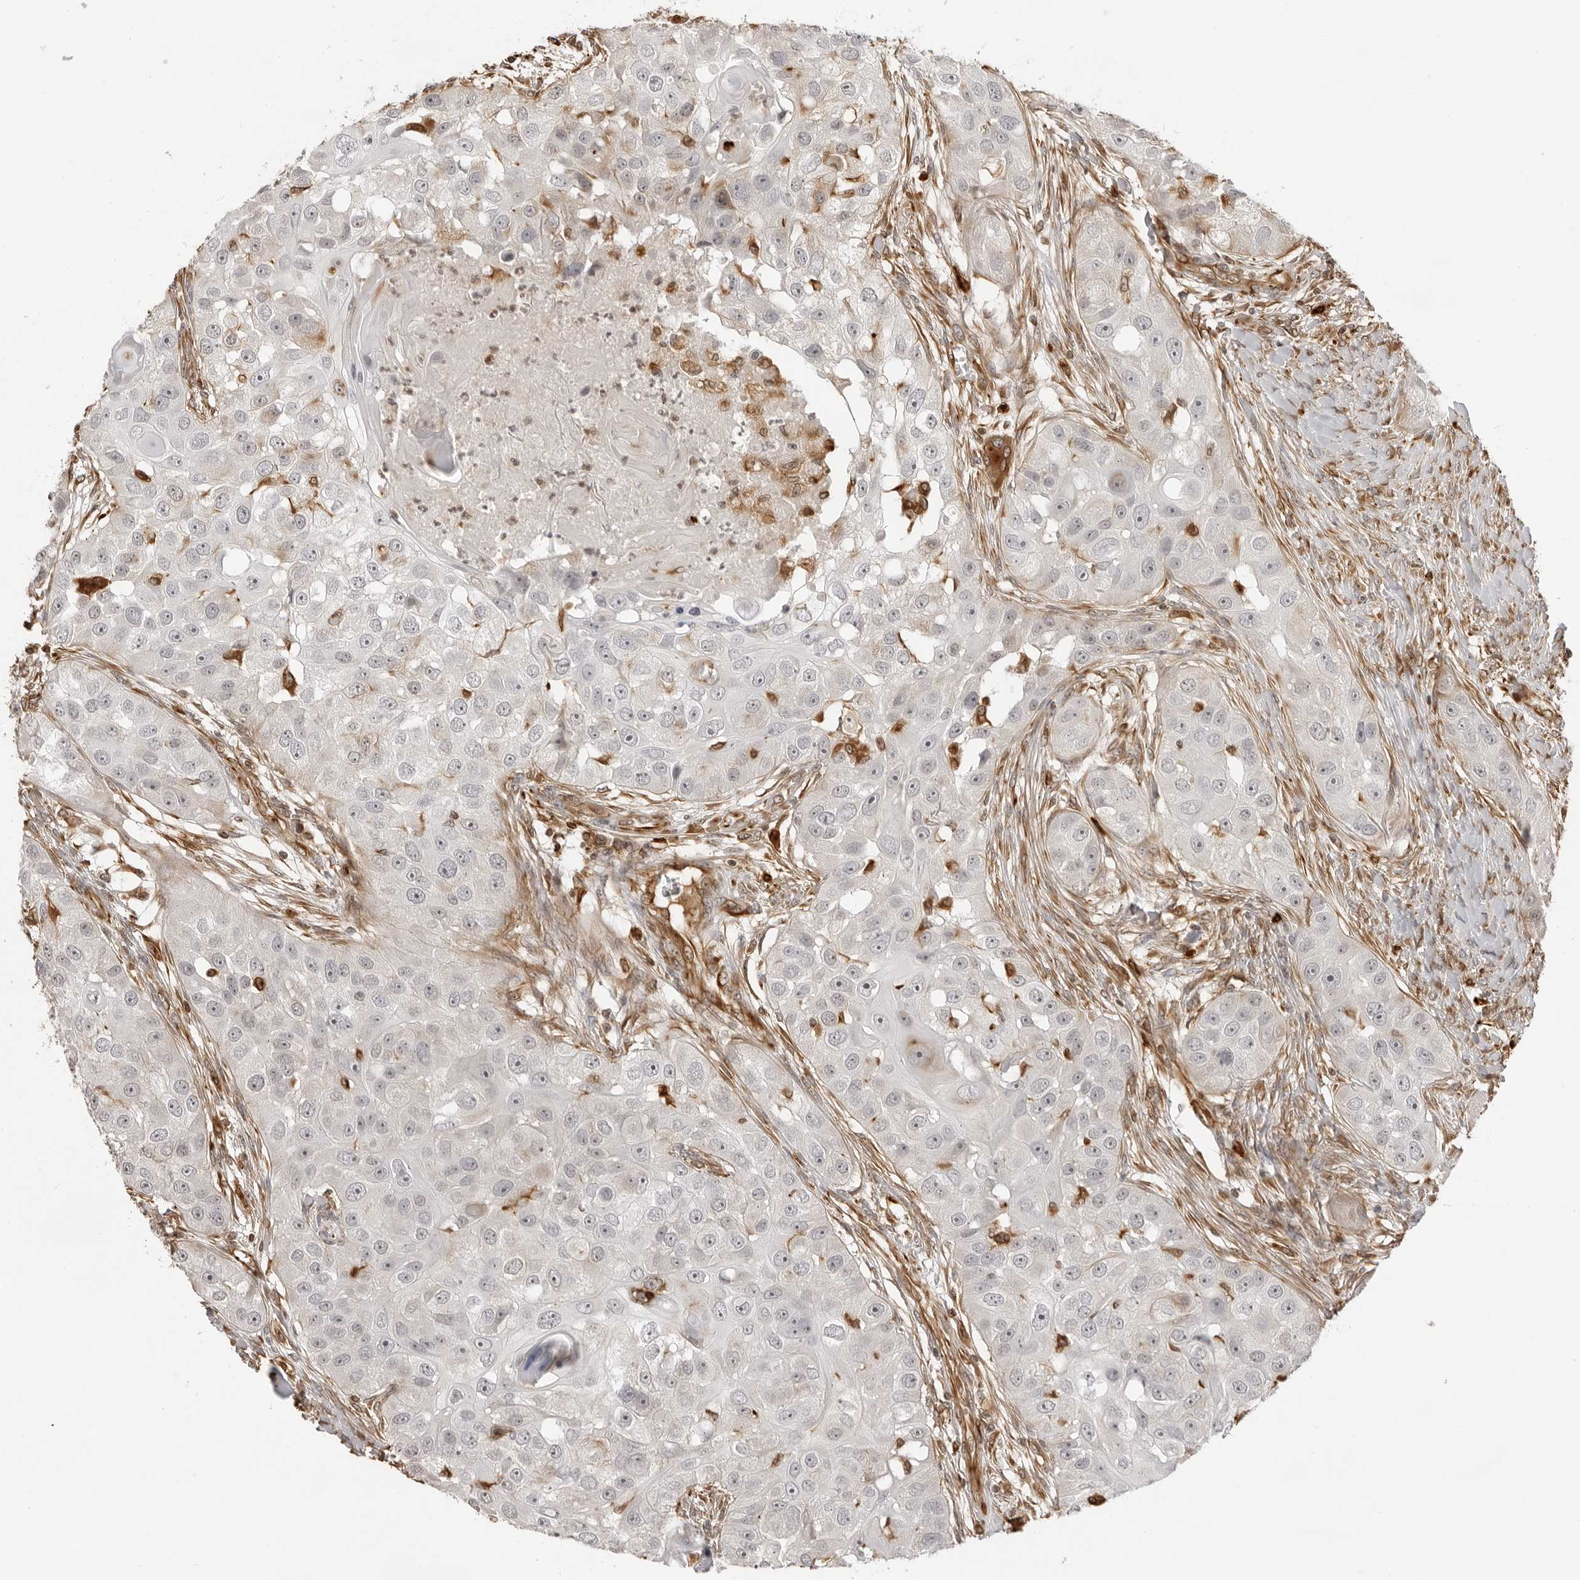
{"staining": {"intensity": "negative", "quantity": "none", "location": "none"}, "tissue": "head and neck cancer", "cell_type": "Tumor cells", "image_type": "cancer", "snomed": [{"axis": "morphology", "description": "Normal tissue, NOS"}, {"axis": "morphology", "description": "Squamous cell carcinoma, NOS"}, {"axis": "topography", "description": "Skeletal muscle"}, {"axis": "topography", "description": "Head-Neck"}], "caption": "Head and neck cancer stained for a protein using immunohistochemistry (IHC) exhibits no expression tumor cells.", "gene": "DYNLT5", "patient": {"sex": "male", "age": 51}}